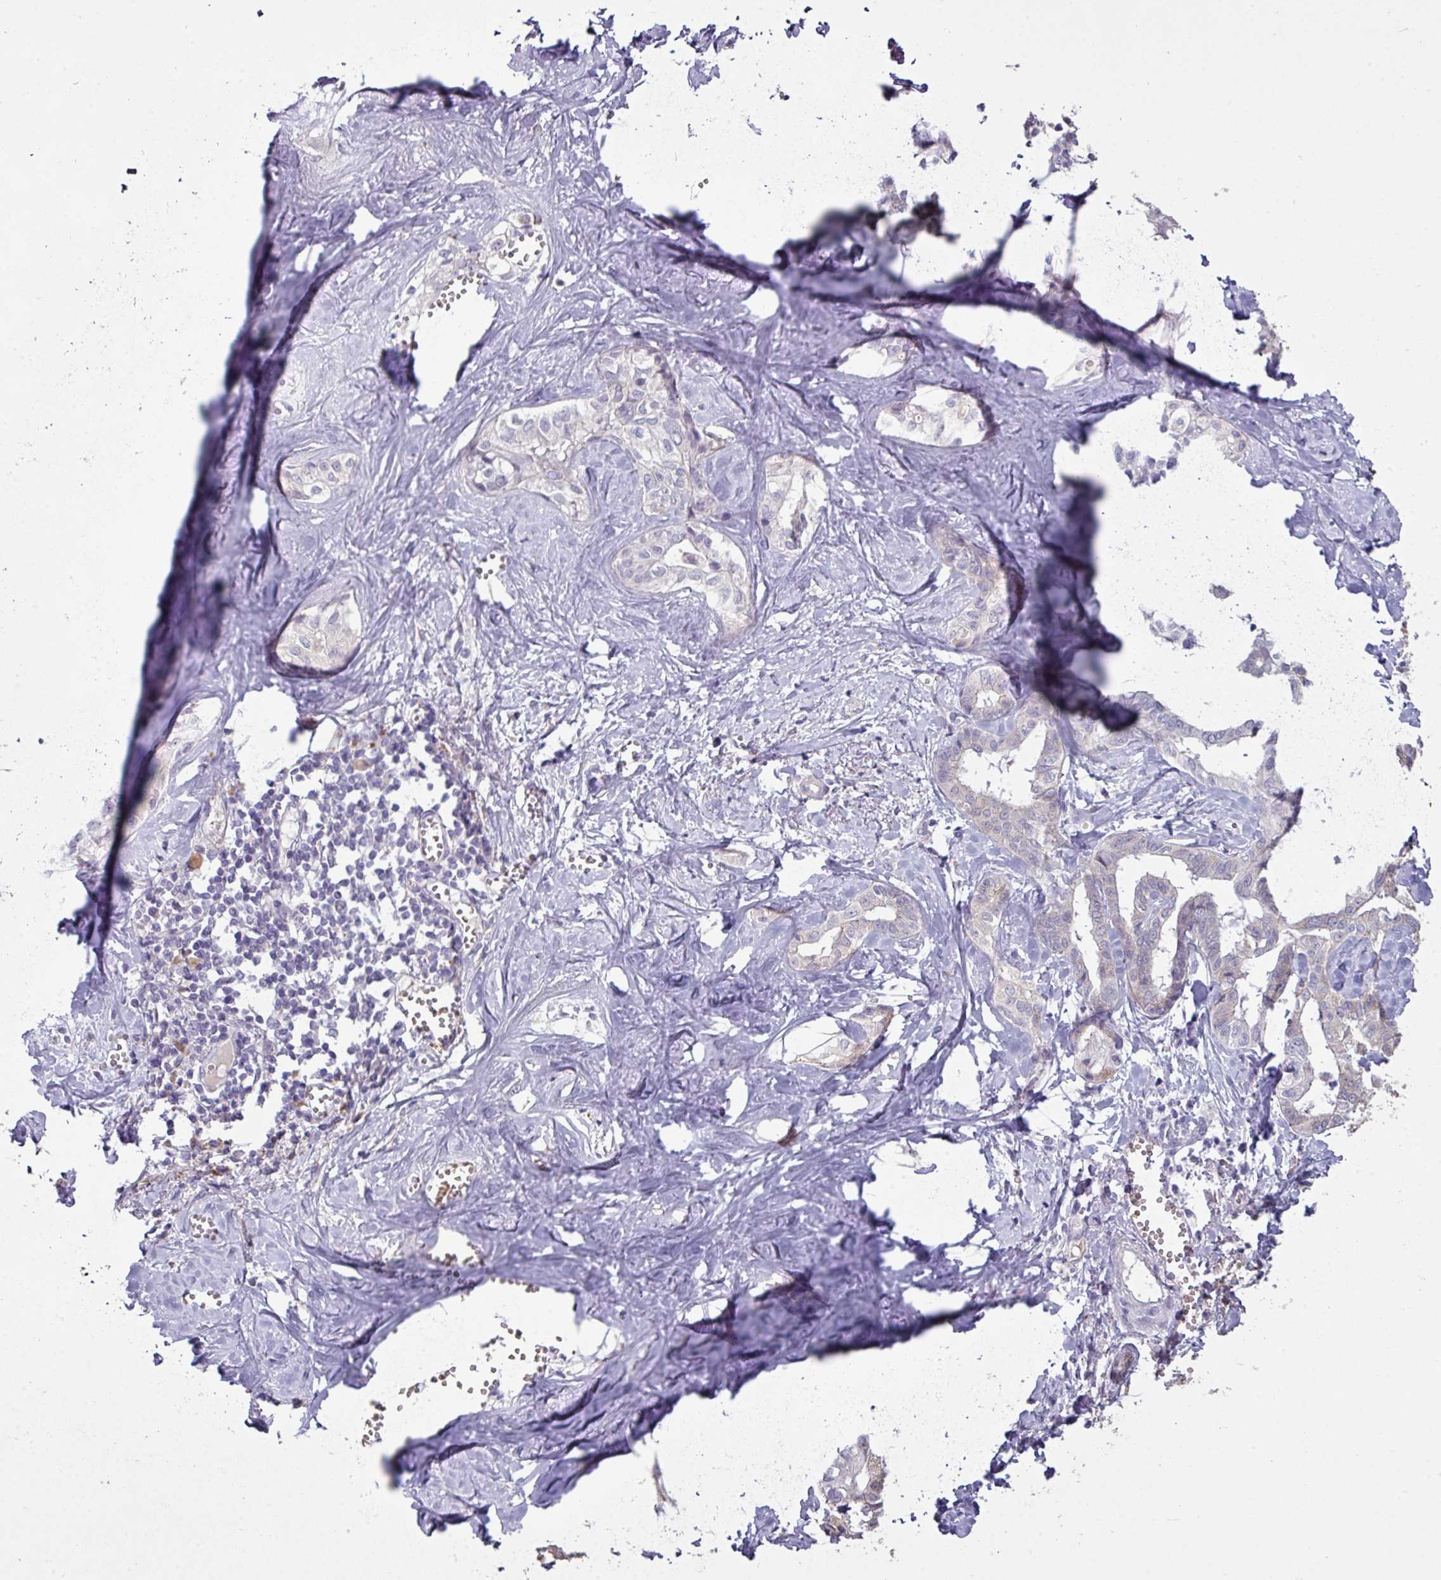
{"staining": {"intensity": "negative", "quantity": "none", "location": "none"}, "tissue": "liver cancer", "cell_type": "Tumor cells", "image_type": "cancer", "snomed": [{"axis": "morphology", "description": "Cholangiocarcinoma"}, {"axis": "topography", "description": "Liver"}], "caption": "Image shows no significant protein expression in tumor cells of liver cancer (cholangiocarcinoma).", "gene": "NHSL2", "patient": {"sex": "female", "age": 77}}